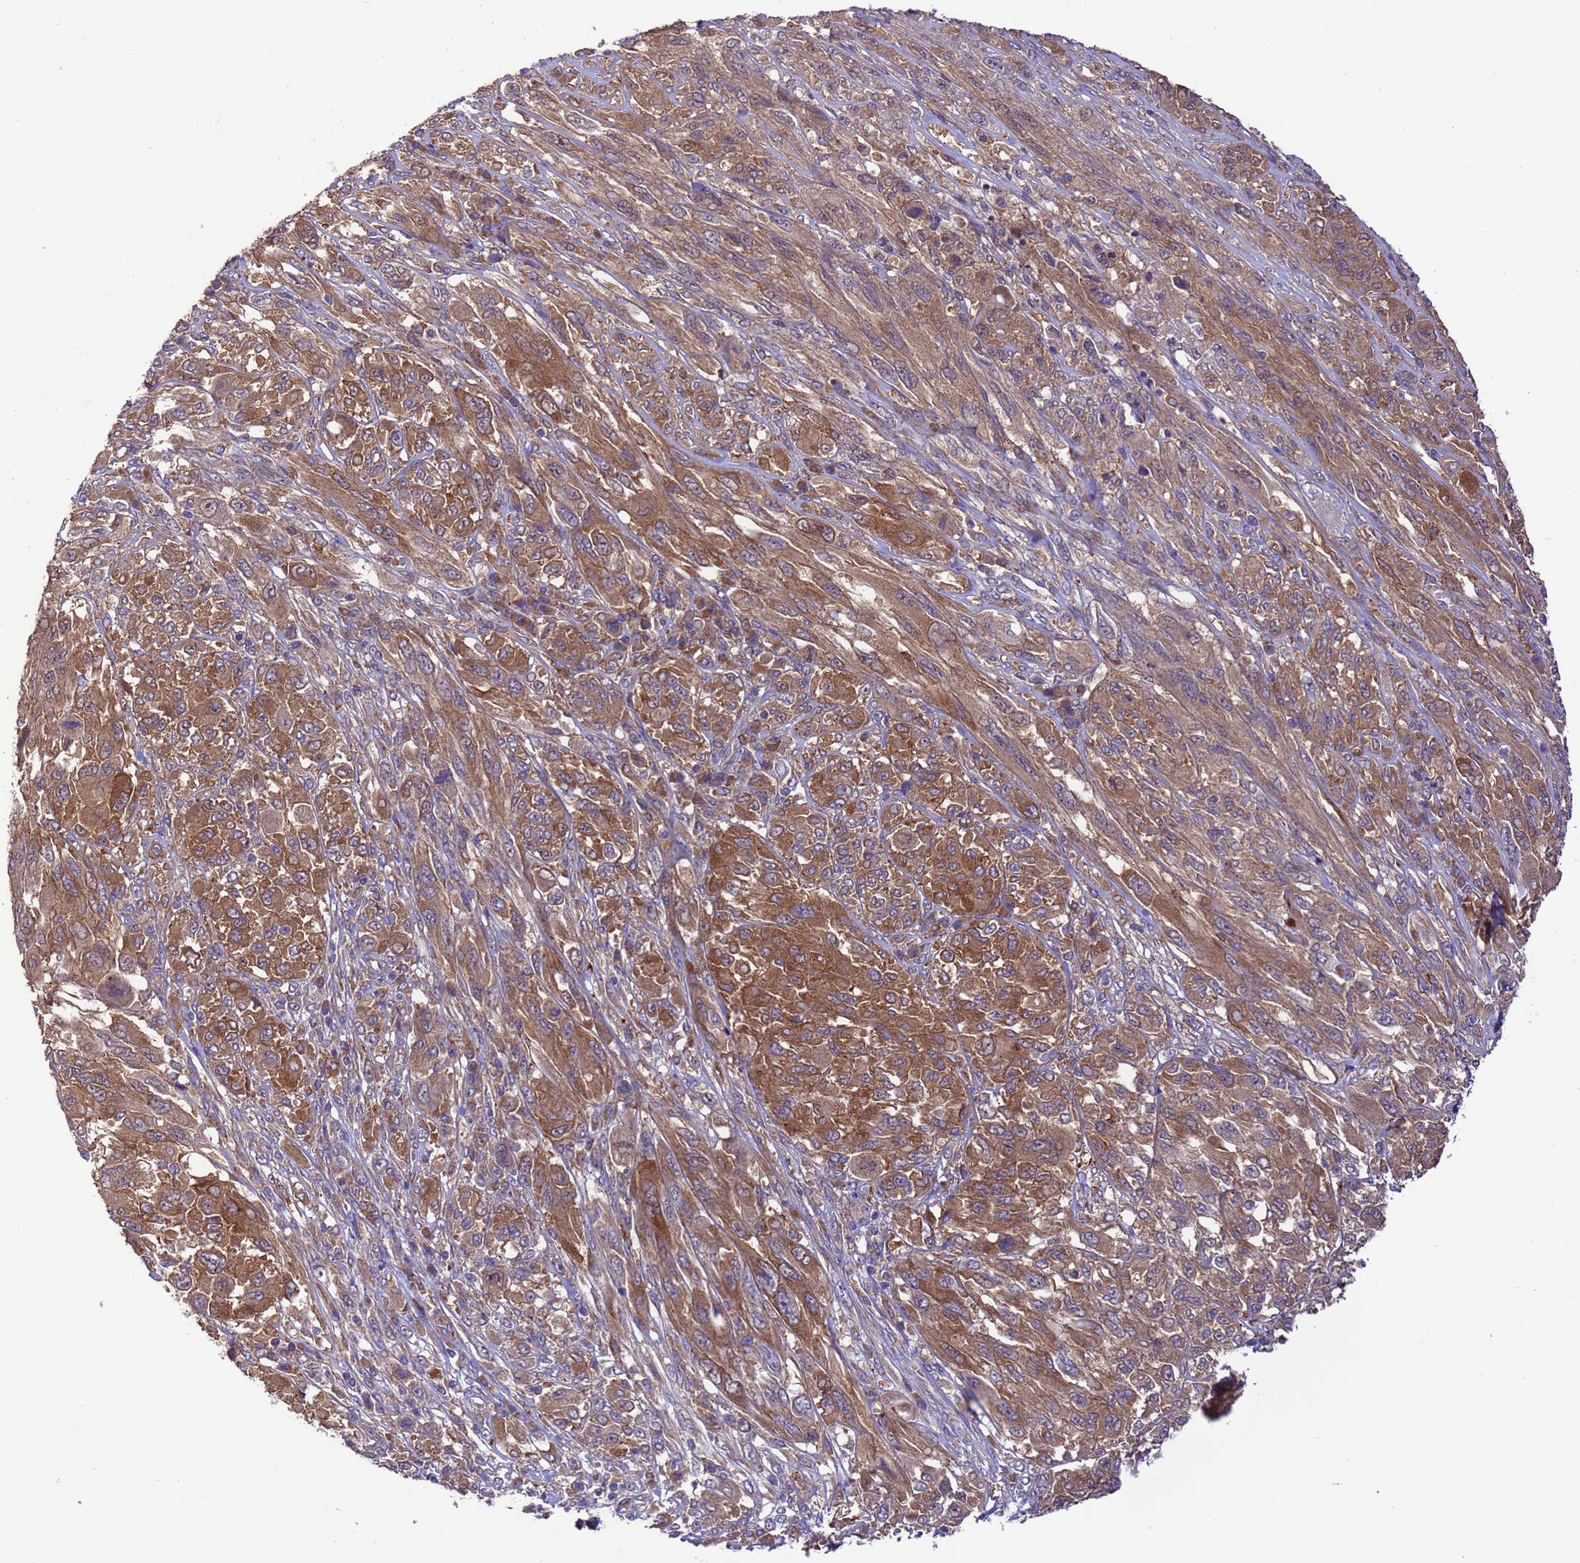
{"staining": {"intensity": "moderate", "quantity": ">75%", "location": "cytoplasmic/membranous"}, "tissue": "melanoma", "cell_type": "Tumor cells", "image_type": "cancer", "snomed": [{"axis": "morphology", "description": "Malignant melanoma, NOS"}, {"axis": "topography", "description": "Skin"}], "caption": "IHC staining of malignant melanoma, which shows medium levels of moderate cytoplasmic/membranous staining in approximately >75% of tumor cells indicating moderate cytoplasmic/membranous protein staining. The staining was performed using DAB (brown) for protein detection and nuclei were counterstained in hematoxylin (blue).", "gene": "ARHGAP12", "patient": {"sex": "female", "age": 91}}